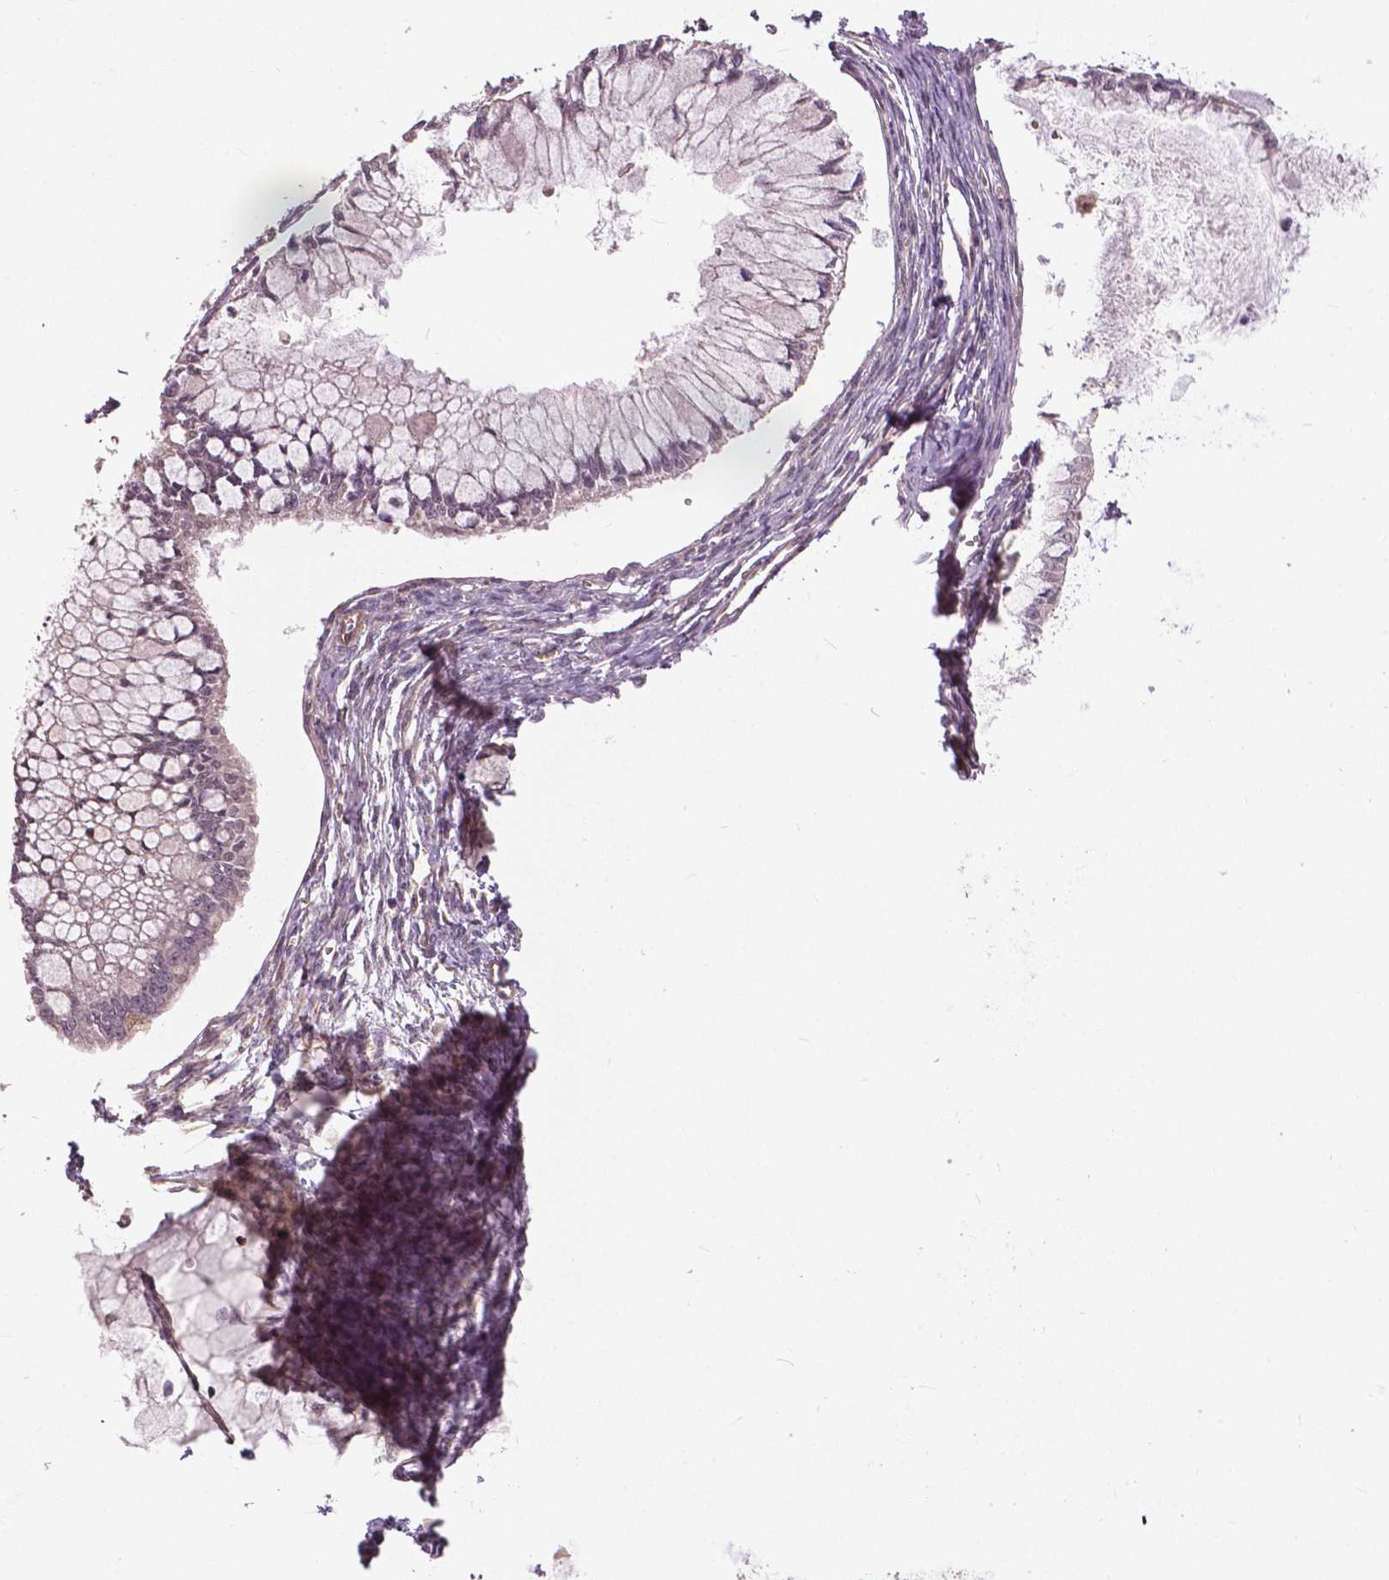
{"staining": {"intensity": "negative", "quantity": "none", "location": "none"}, "tissue": "ovarian cancer", "cell_type": "Tumor cells", "image_type": "cancer", "snomed": [{"axis": "morphology", "description": "Cystadenocarcinoma, mucinous, NOS"}, {"axis": "topography", "description": "Ovary"}], "caption": "DAB immunohistochemical staining of human mucinous cystadenocarcinoma (ovarian) shows no significant staining in tumor cells.", "gene": "ANXA13", "patient": {"sex": "female", "age": 34}}